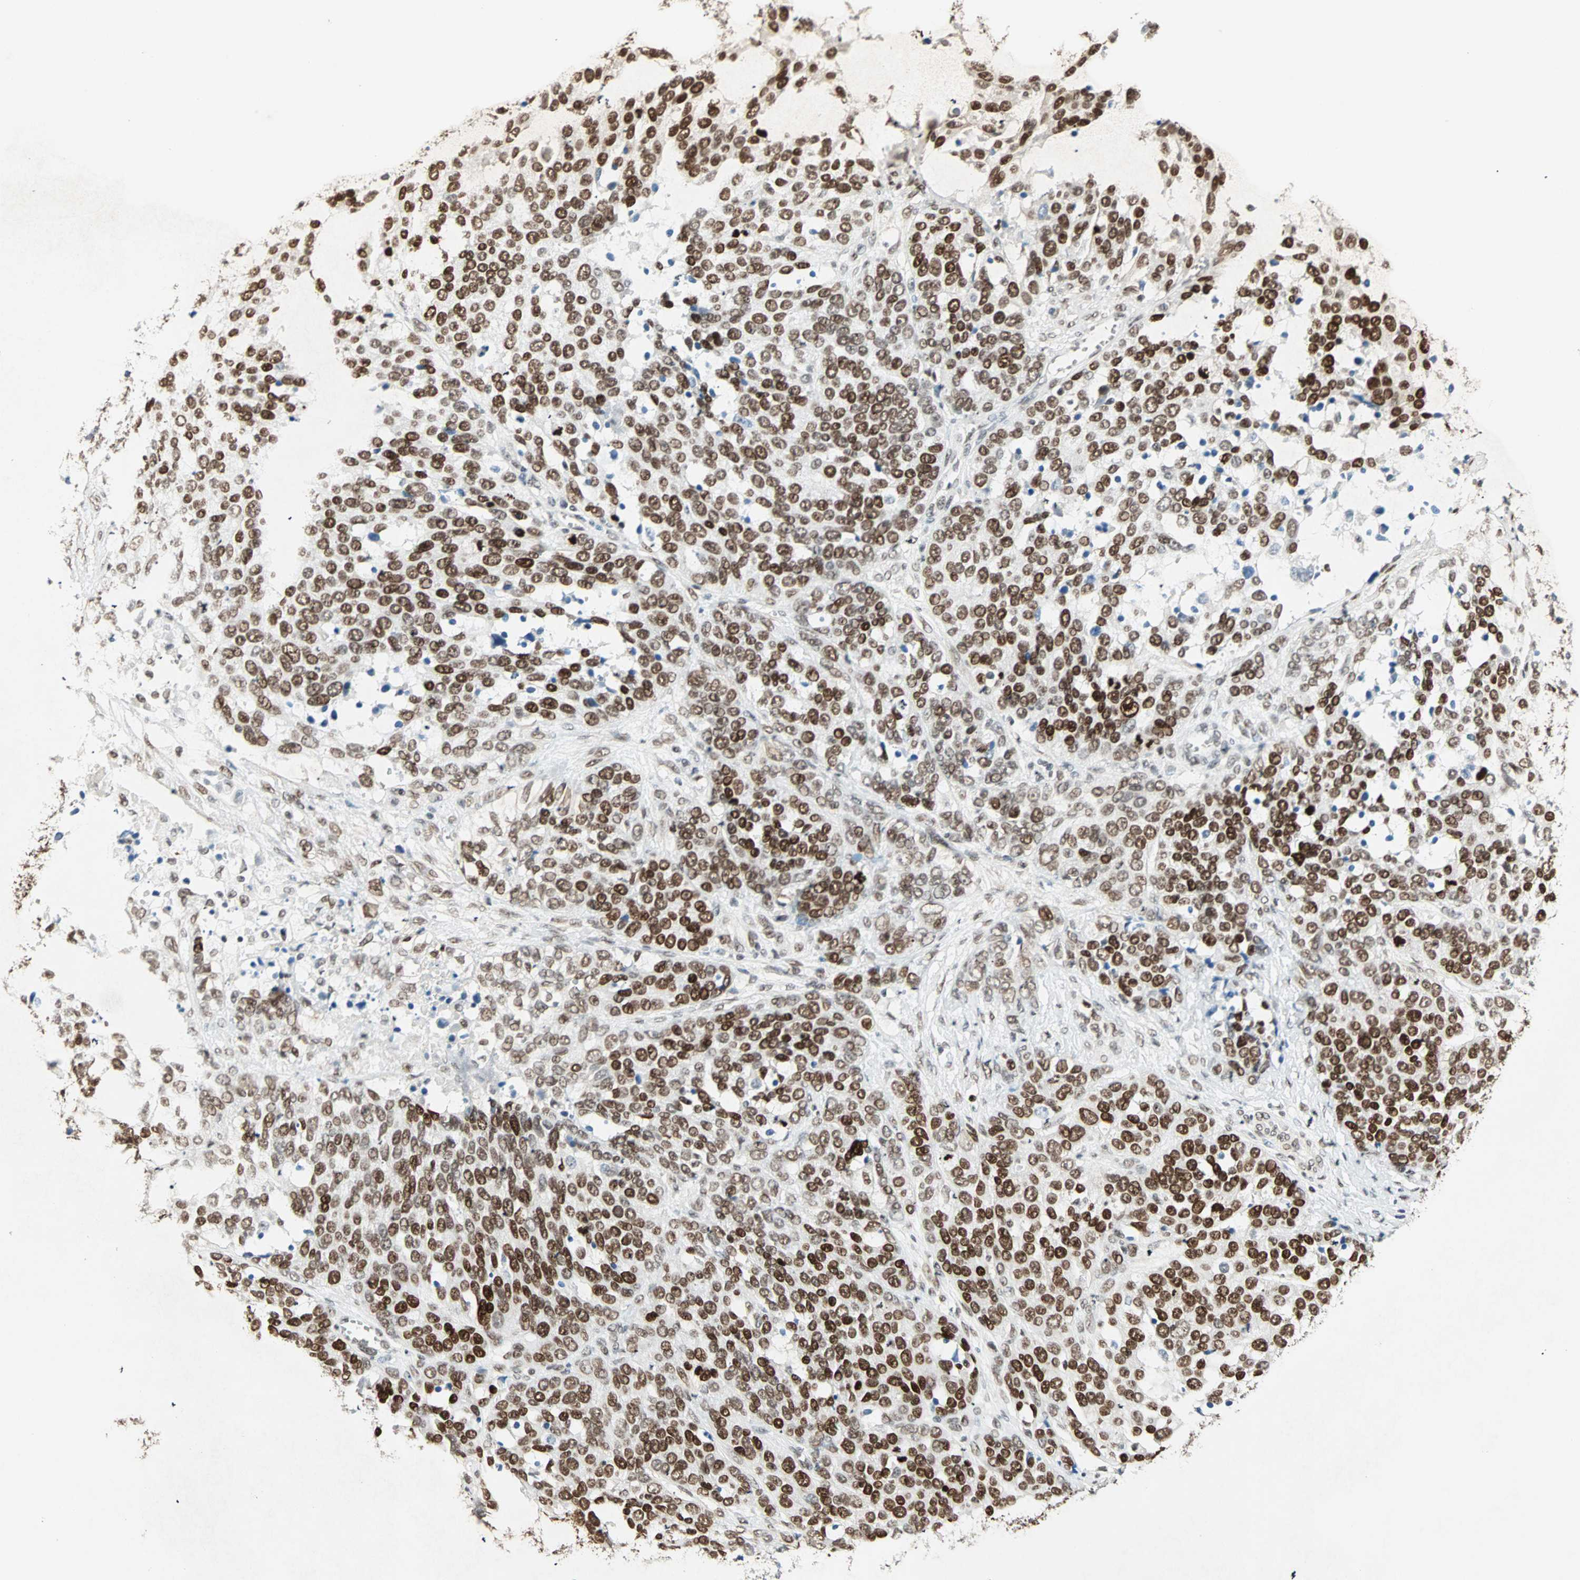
{"staining": {"intensity": "strong", "quantity": ">75%", "location": "nuclear"}, "tissue": "ovarian cancer", "cell_type": "Tumor cells", "image_type": "cancer", "snomed": [{"axis": "morphology", "description": "Cystadenocarcinoma, serous, NOS"}, {"axis": "topography", "description": "Ovary"}], "caption": "An image of ovarian serous cystadenocarcinoma stained for a protein exhibits strong nuclear brown staining in tumor cells.", "gene": "MDC1", "patient": {"sex": "female", "age": 44}}